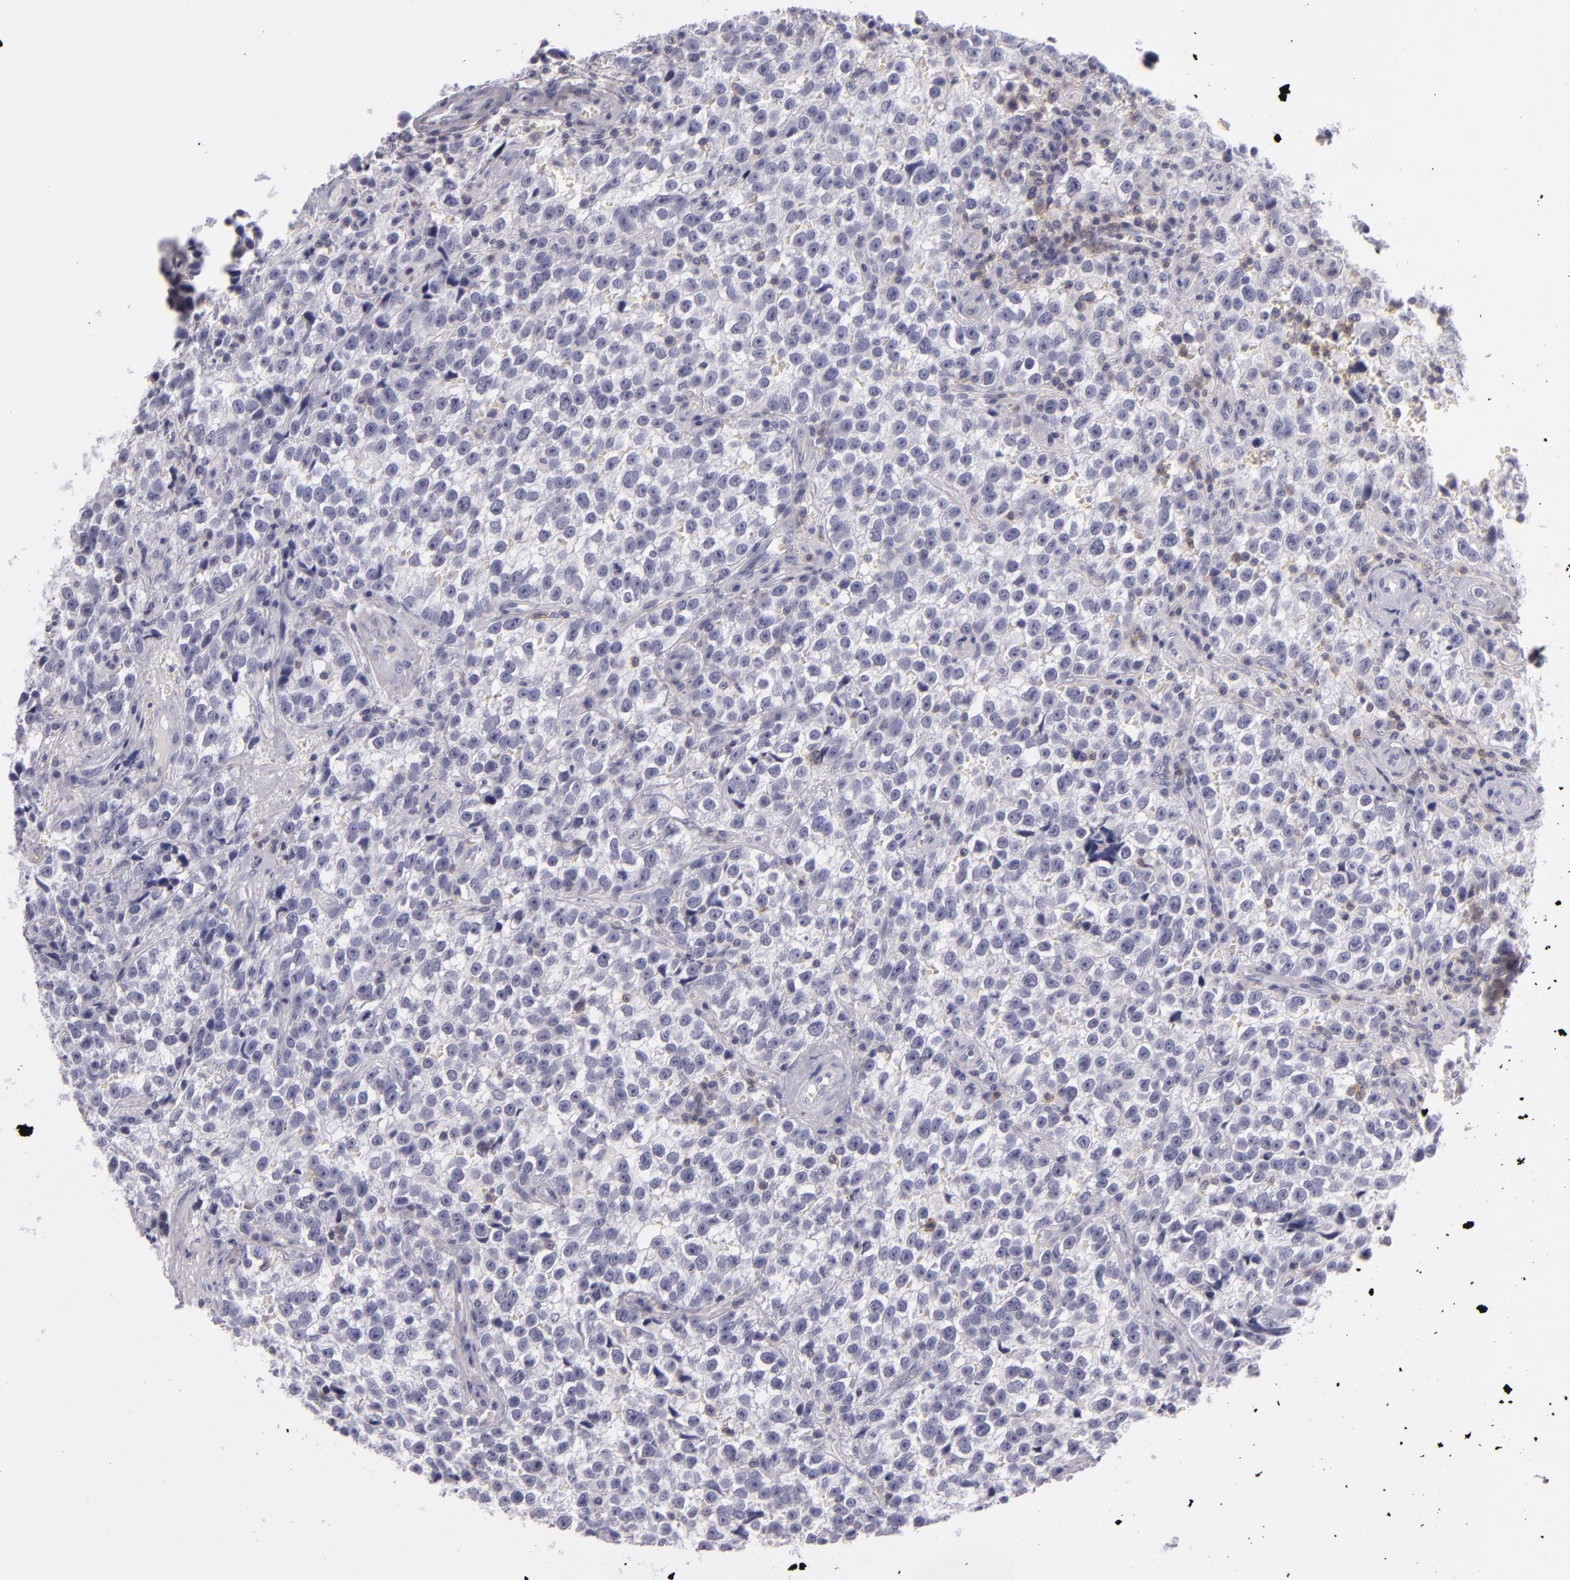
{"staining": {"intensity": "negative", "quantity": "none", "location": "none"}, "tissue": "testis cancer", "cell_type": "Tumor cells", "image_type": "cancer", "snomed": [{"axis": "morphology", "description": "Seminoma, NOS"}, {"axis": "topography", "description": "Testis"}], "caption": "An IHC photomicrograph of testis cancer (seminoma) is shown. There is no staining in tumor cells of testis cancer (seminoma). (Immunohistochemistry, brightfield microscopy, high magnification).", "gene": "CD48", "patient": {"sex": "male", "age": 38}}